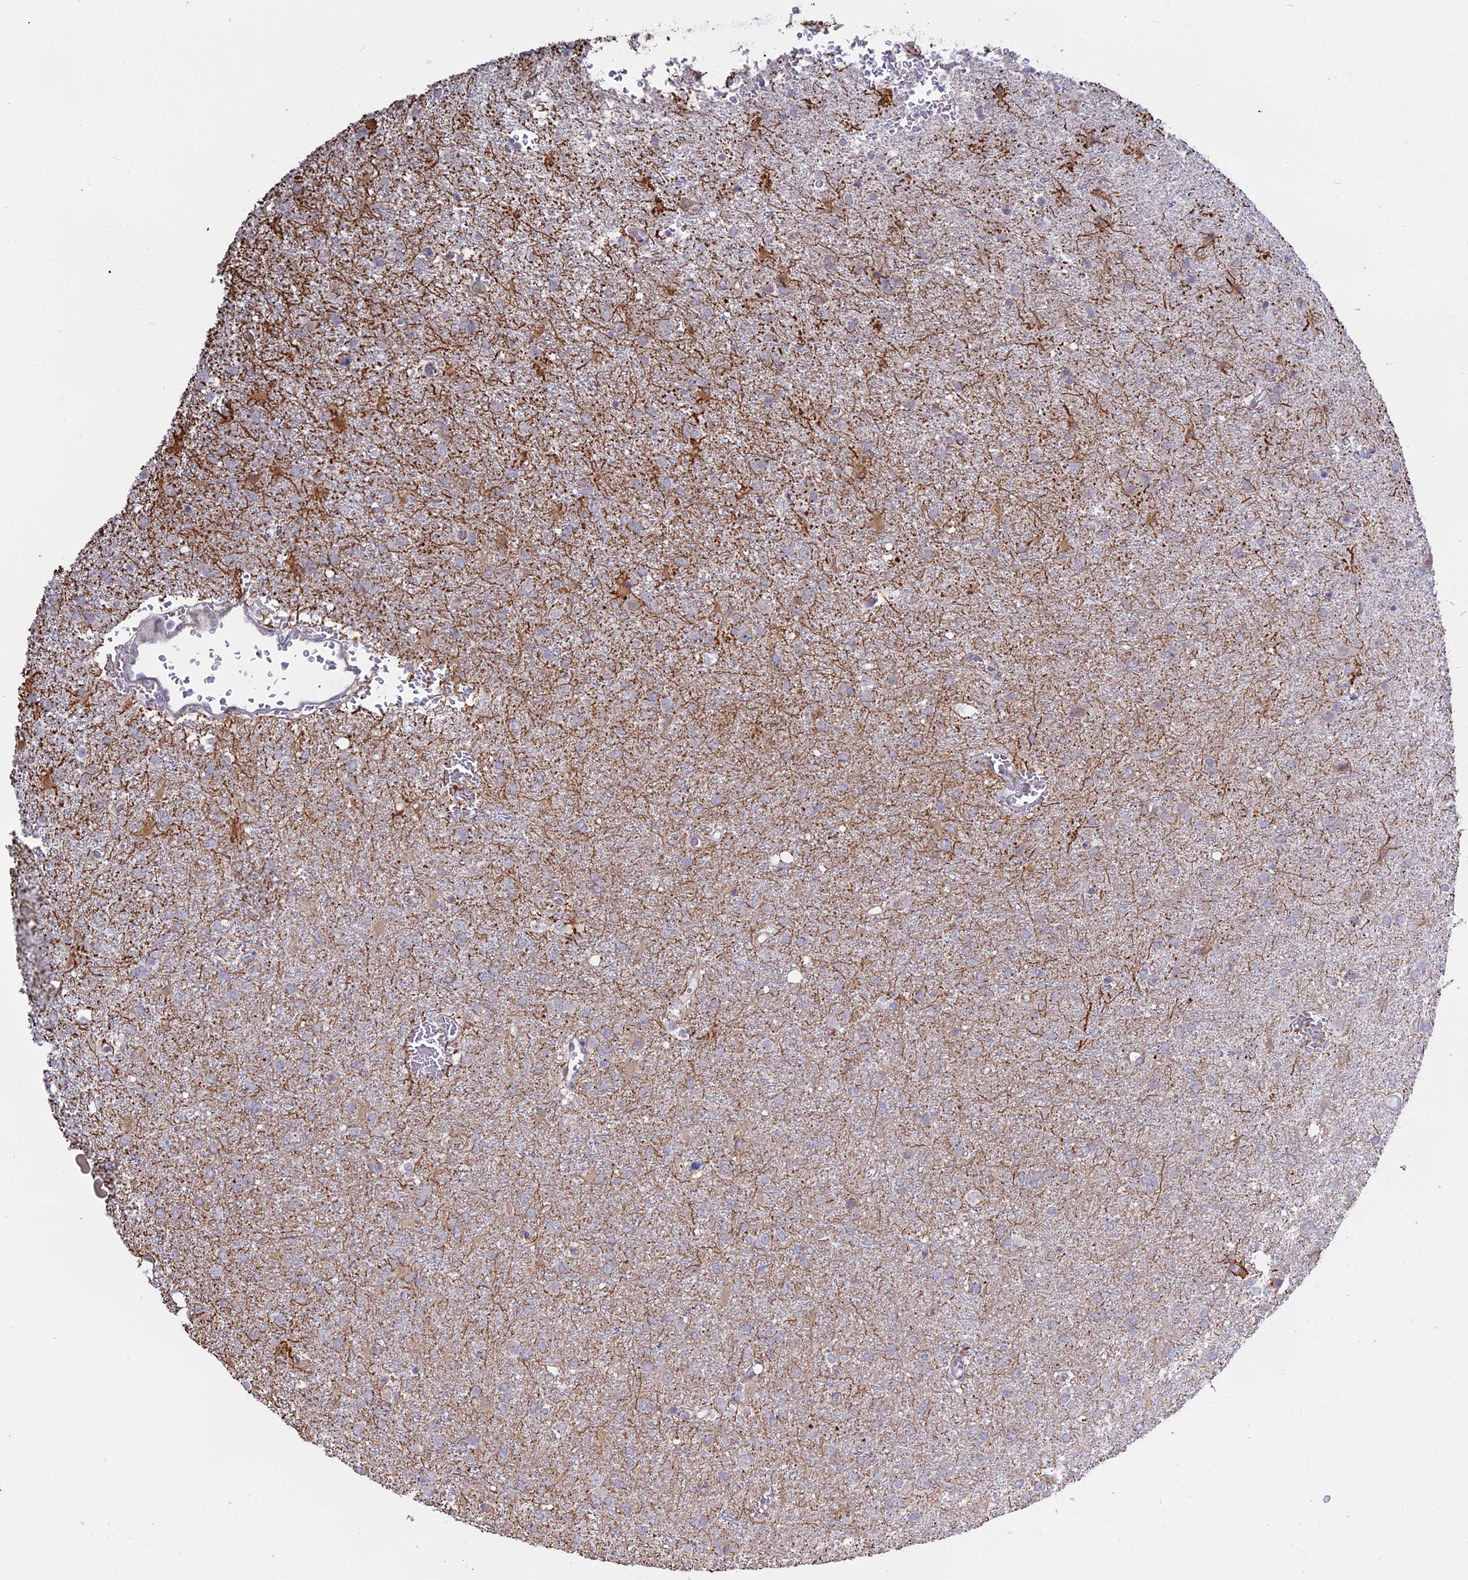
{"staining": {"intensity": "negative", "quantity": "none", "location": "none"}, "tissue": "glioma", "cell_type": "Tumor cells", "image_type": "cancer", "snomed": [{"axis": "morphology", "description": "Glioma, malignant, High grade"}, {"axis": "topography", "description": "Brain"}], "caption": "The micrograph demonstrates no staining of tumor cells in malignant glioma (high-grade).", "gene": "MYO5B", "patient": {"sex": "female", "age": 74}}